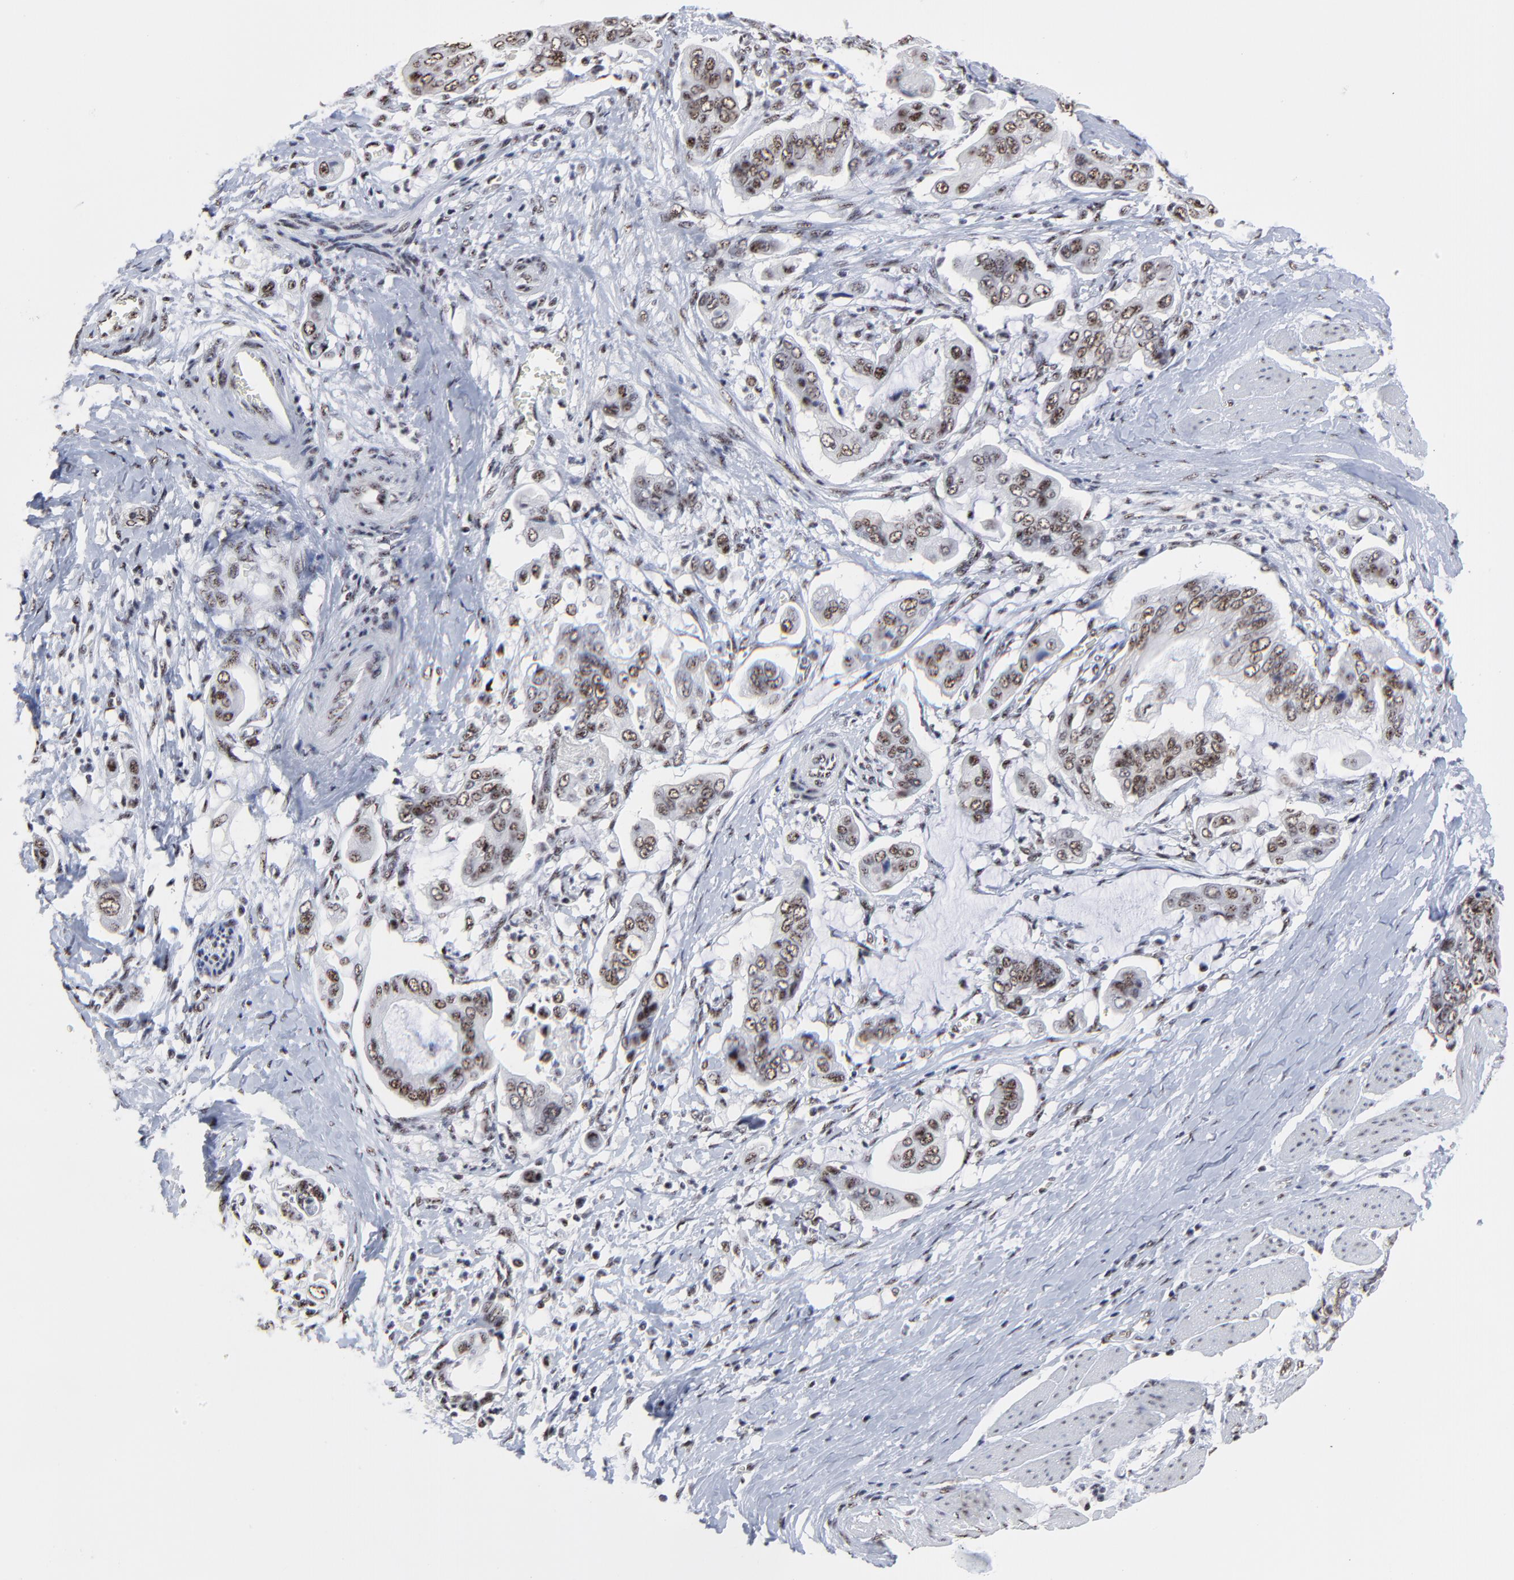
{"staining": {"intensity": "weak", "quantity": "25%-75%", "location": "nuclear"}, "tissue": "stomach cancer", "cell_type": "Tumor cells", "image_type": "cancer", "snomed": [{"axis": "morphology", "description": "Adenocarcinoma, NOS"}, {"axis": "topography", "description": "Stomach, upper"}], "caption": "Stomach adenocarcinoma stained with a brown dye displays weak nuclear positive expression in approximately 25%-75% of tumor cells.", "gene": "MBD4", "patient": {"sex": "male", "age": 80}}